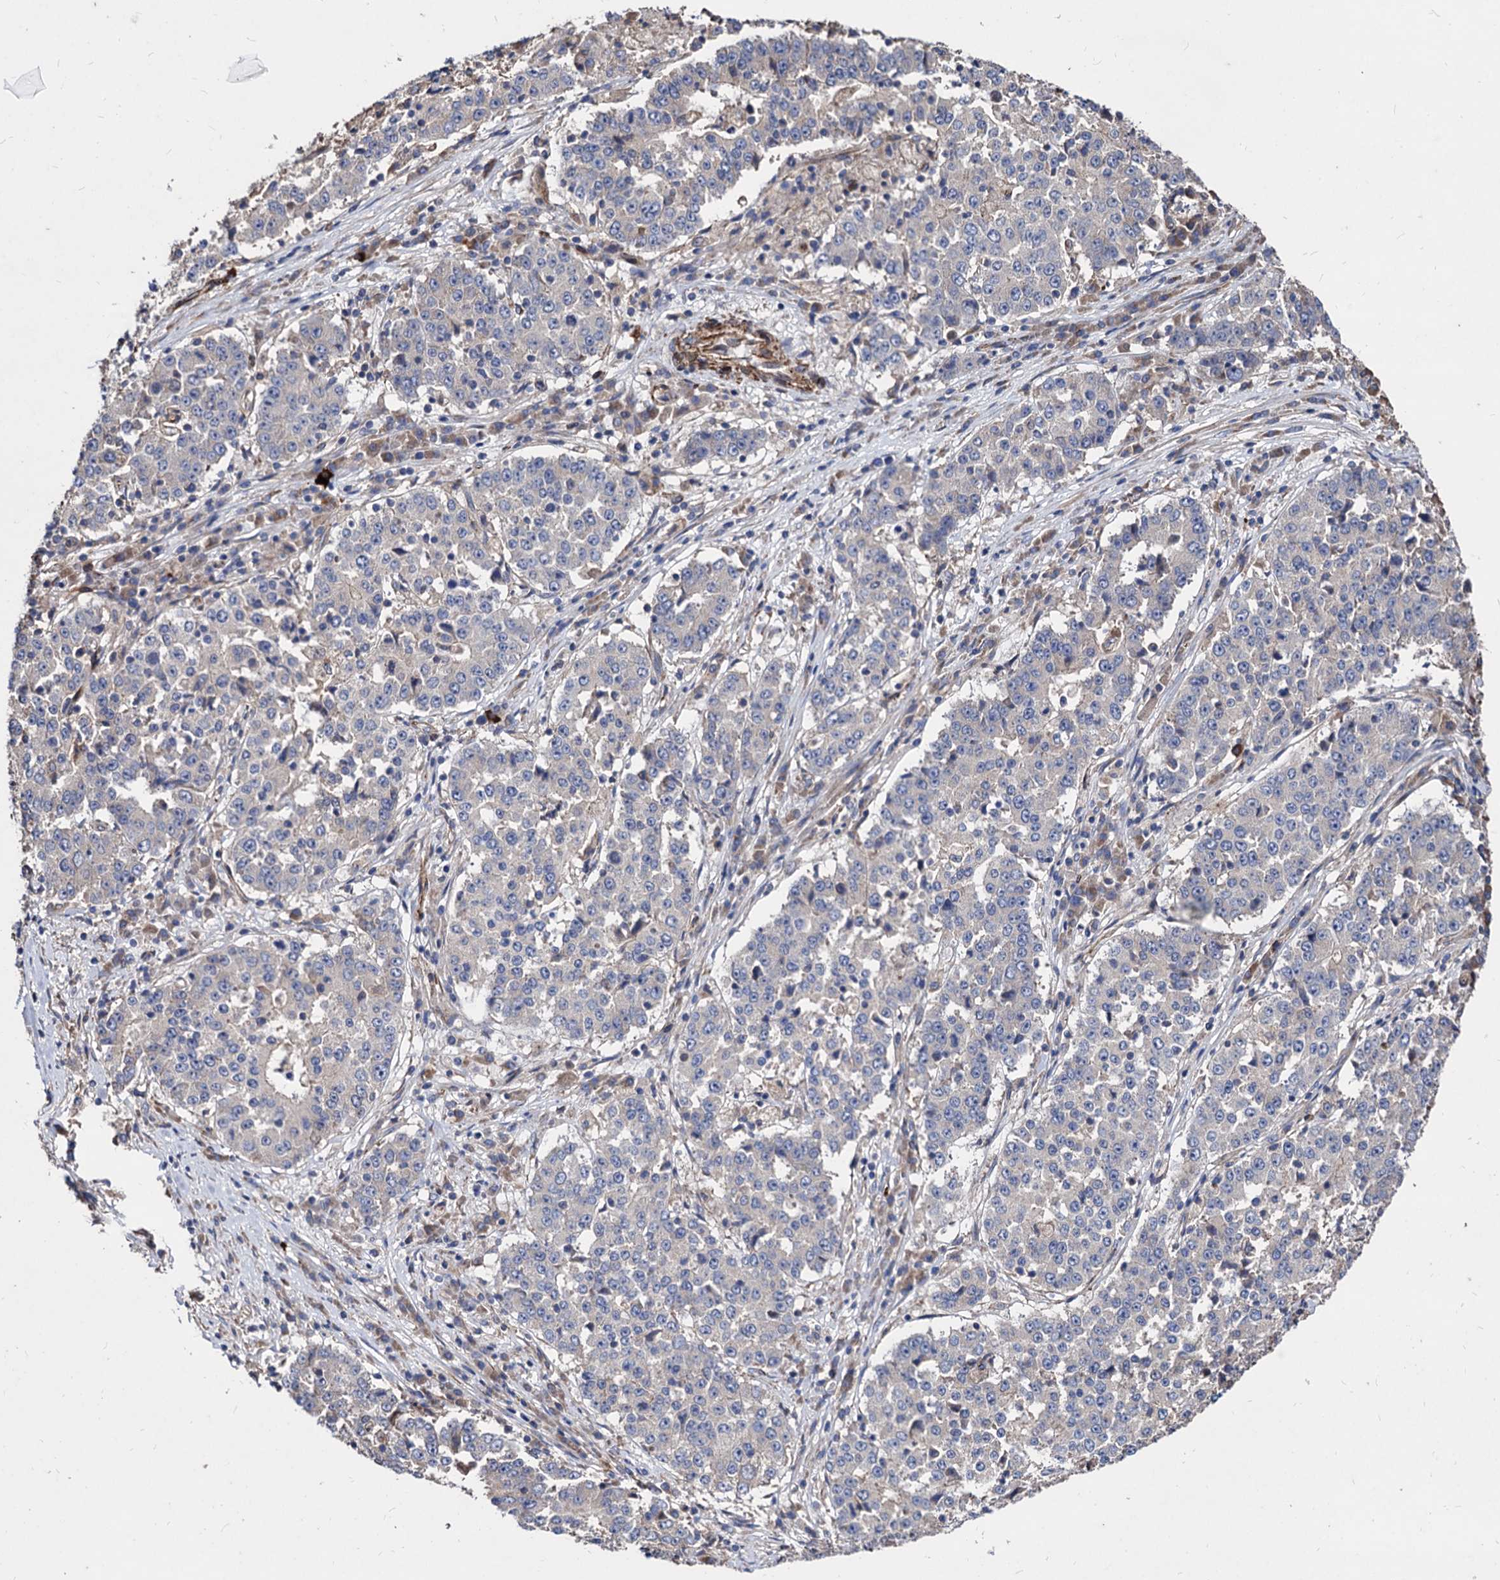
{"staining": {"intensity": "negative", "quantity": "none", "location": "none"}, "tissue": "stomach cancer", "cell_type": "Tumor cells", "image_type": "cancer", "snomed": [{"axis": "morphology", "description": "Adenocarcinoma, NOS"}, {"axis": "topography", "description": "Stomach"}], "caption": "Adenocarcinoma (stomach) was stained to show a protein in brown. There is no significant positivity in tumor cells. (DAB IHC visualized using brightfield microscopy, high magnification).", "gene": "WDR11", "patient": {"sex": "male", "age": 59}}